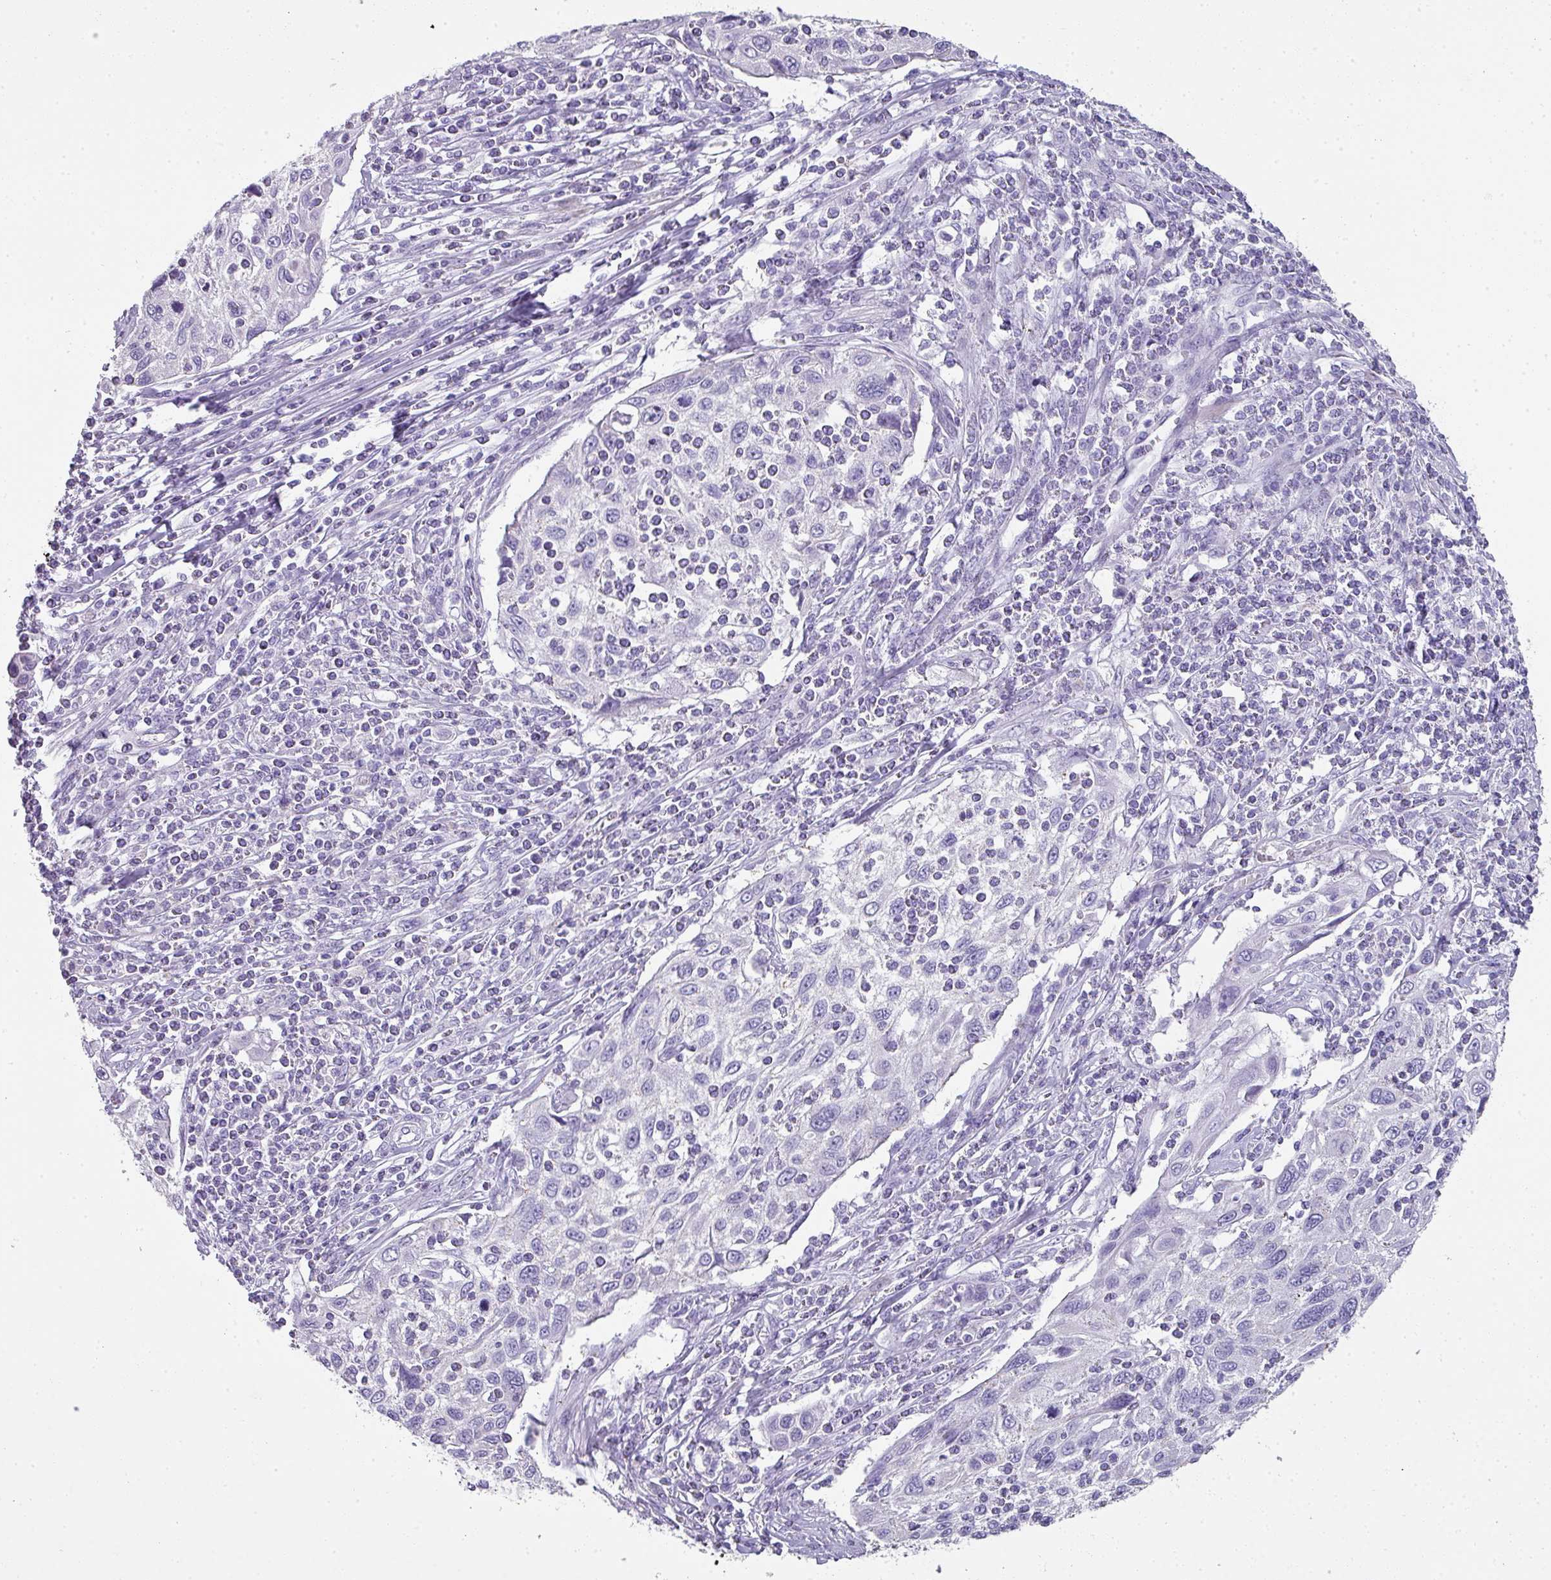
{"staining": {"intensity": "negative", "quantity": "none", "location": "none"}, "tissue": "cervical cancer", "cell_type": "Tumor cells", "image_type": "cancer", "snomed": [{"axis": "morphology", "description": "Squamous cell carcinoma, NOS"}, {"axis": "topography", "description": "Cervix"}], "caption": "Immunohistochemical staining of cervical squamous cell carcinoma exhibits no significant positivity in tumor cells.", "gene": "GLI4", "patient": {"sex": "female", "age": 70}}